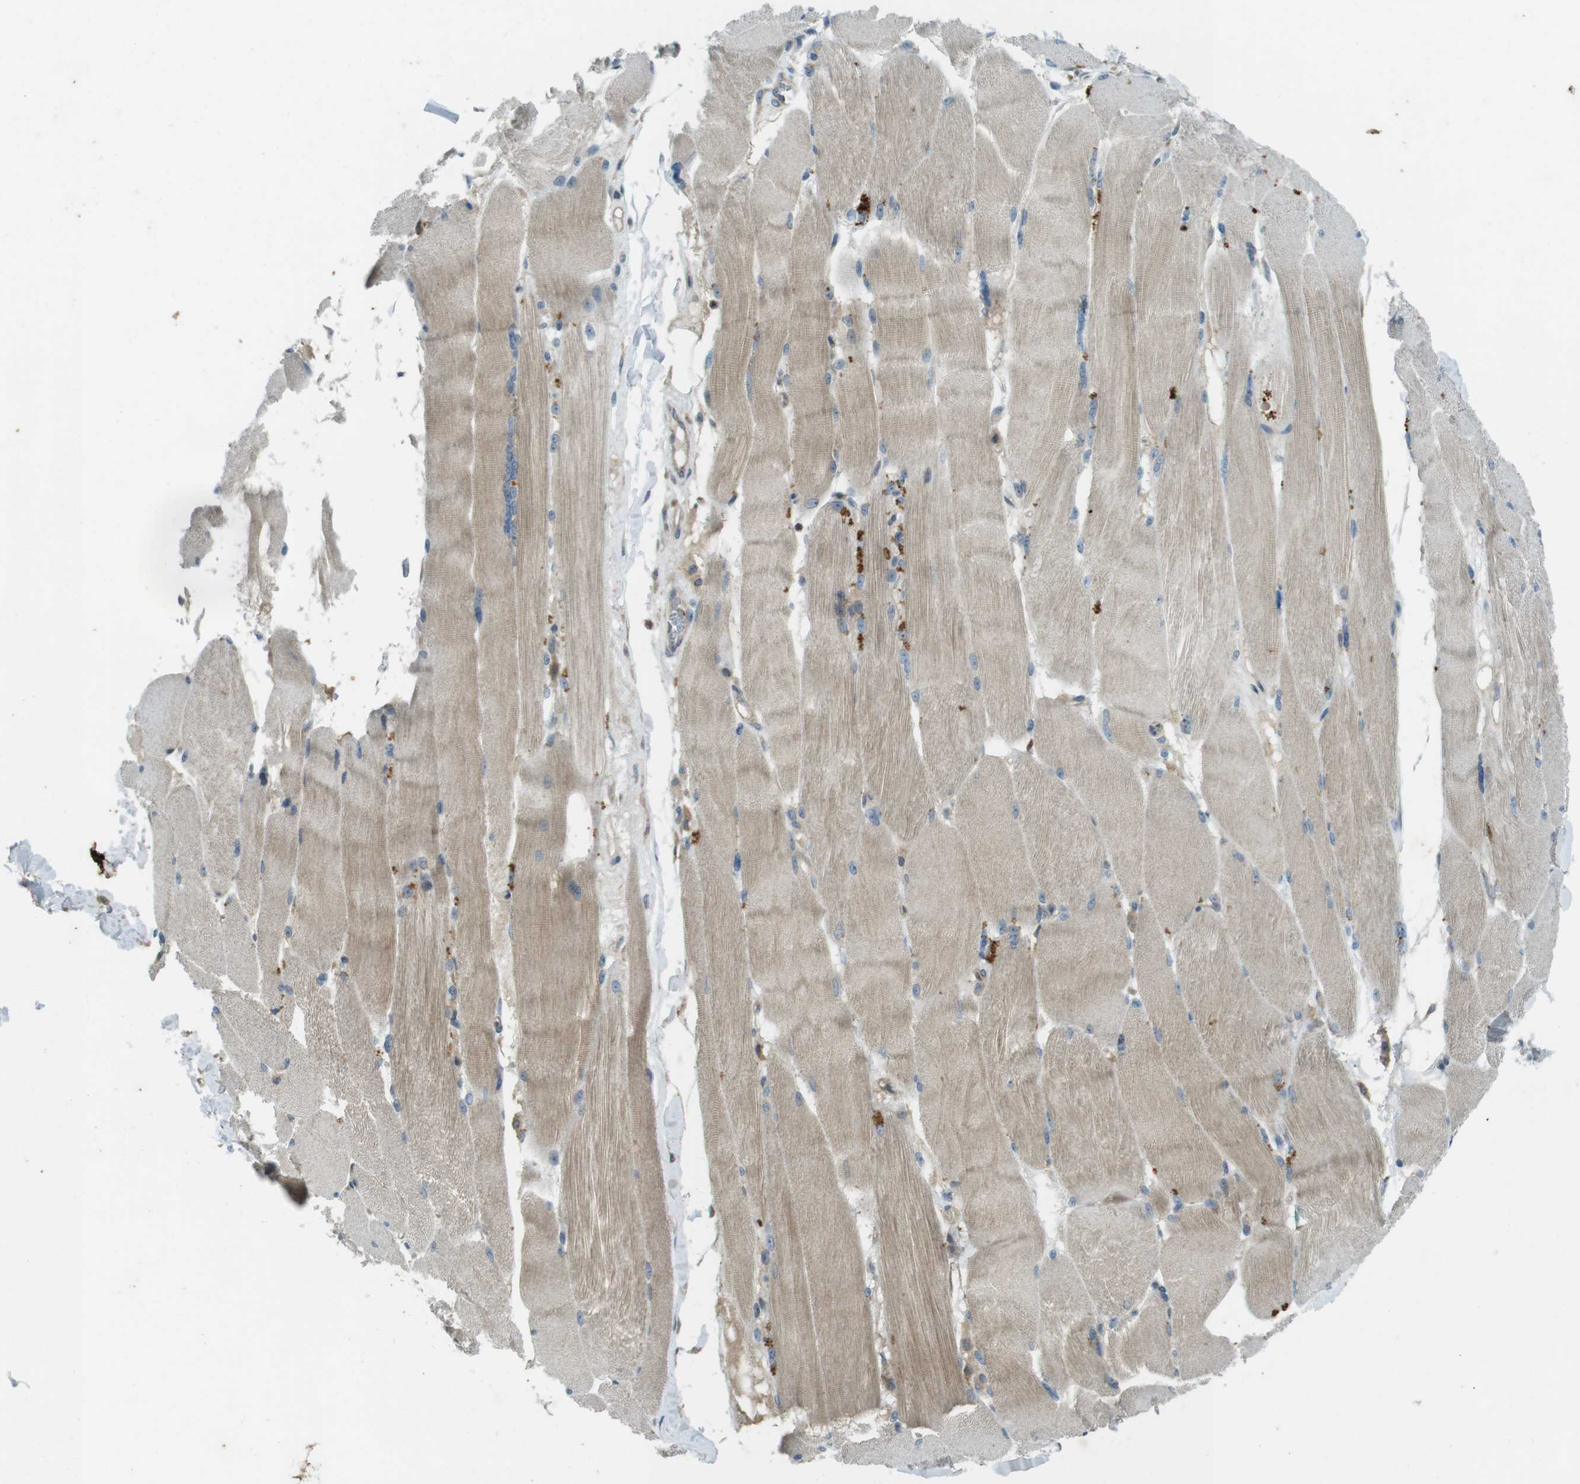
{"staining": {"intensity": "weak", "quantity": ">75%", "location": "cytoplasmic/membranous"}, "tissue": "skeletal muscle", "cell_type": "Myocytes", "image_type": "normal", "snomed": [{"axis": "morphology", "description": "Normal tissue, NOS"}, {"axis": "topography", "description": "Skin"}, {"axis": "topography", "description": "Skeletal muscle"}], "caption": "Immunohistochemistry (DAB (3,3'-diaminobenzidine)) staining of unremarkable human skeletal muscle displays weak cytoplasmic/membranous protein expression in about >75% of myocytes.", "gene": "ZYX", "patient": {"sex": "male", "age": 83}}